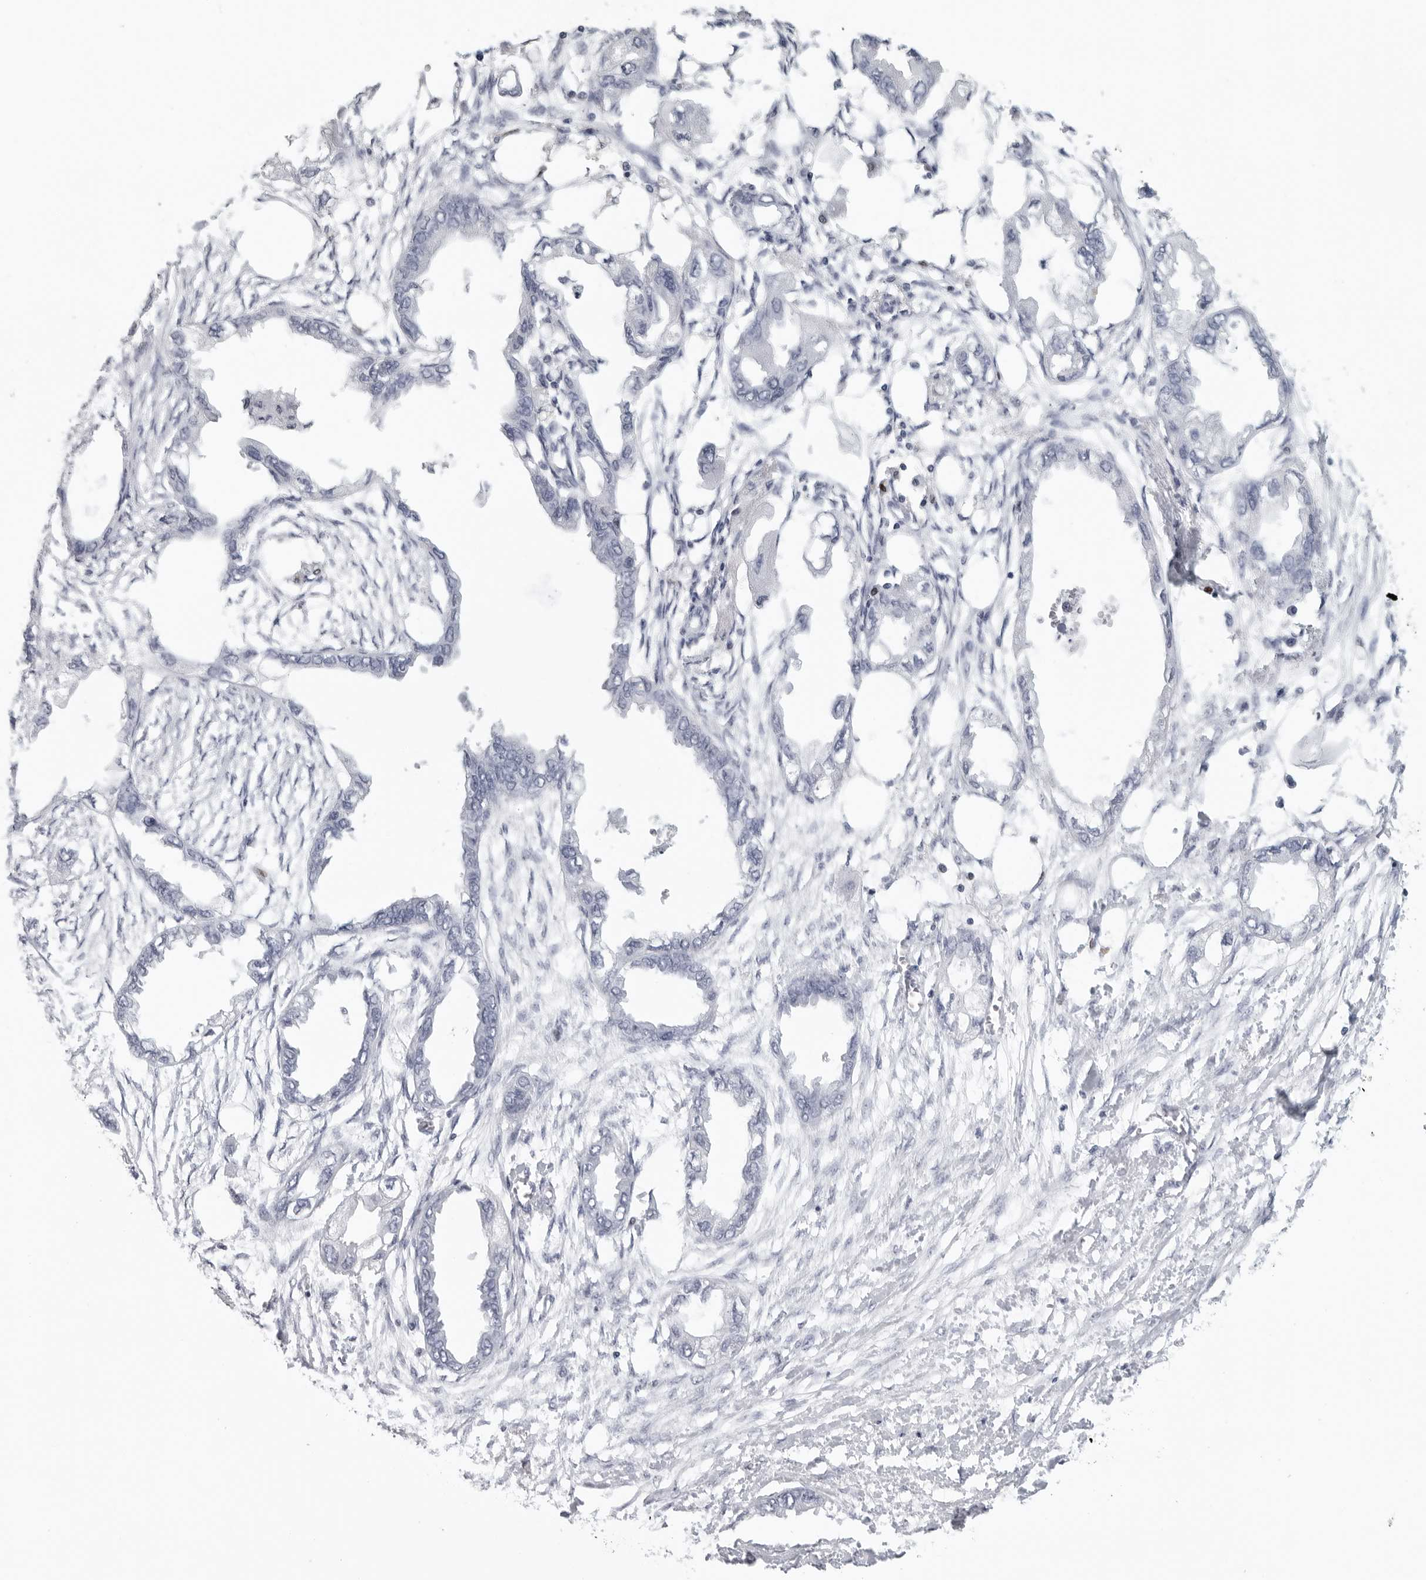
{"staining": {"intensity": "negative", "quantity": "none", "location": "none"}, "tissue": "endometrial cancer", "cell_type": "Tumor cells", "image_type": "cancer", "snomed": [{"axis": "morphology", "description": "Adenocarcinoma, NOS"}, {"axis": "morphology", "description": "Adenocarcinoma, metastatic, NOS"}, {"axis": "topography", "description": "Adipose tissue"}, {"axis": "topography", "description": "Endometrium"}], "caption": "Protein analysis of endometrial adenocarcinoma displays no significant expression in tumor cells.", "gene": "SATB2", "patient": {"sex": "female", "age": 67}}